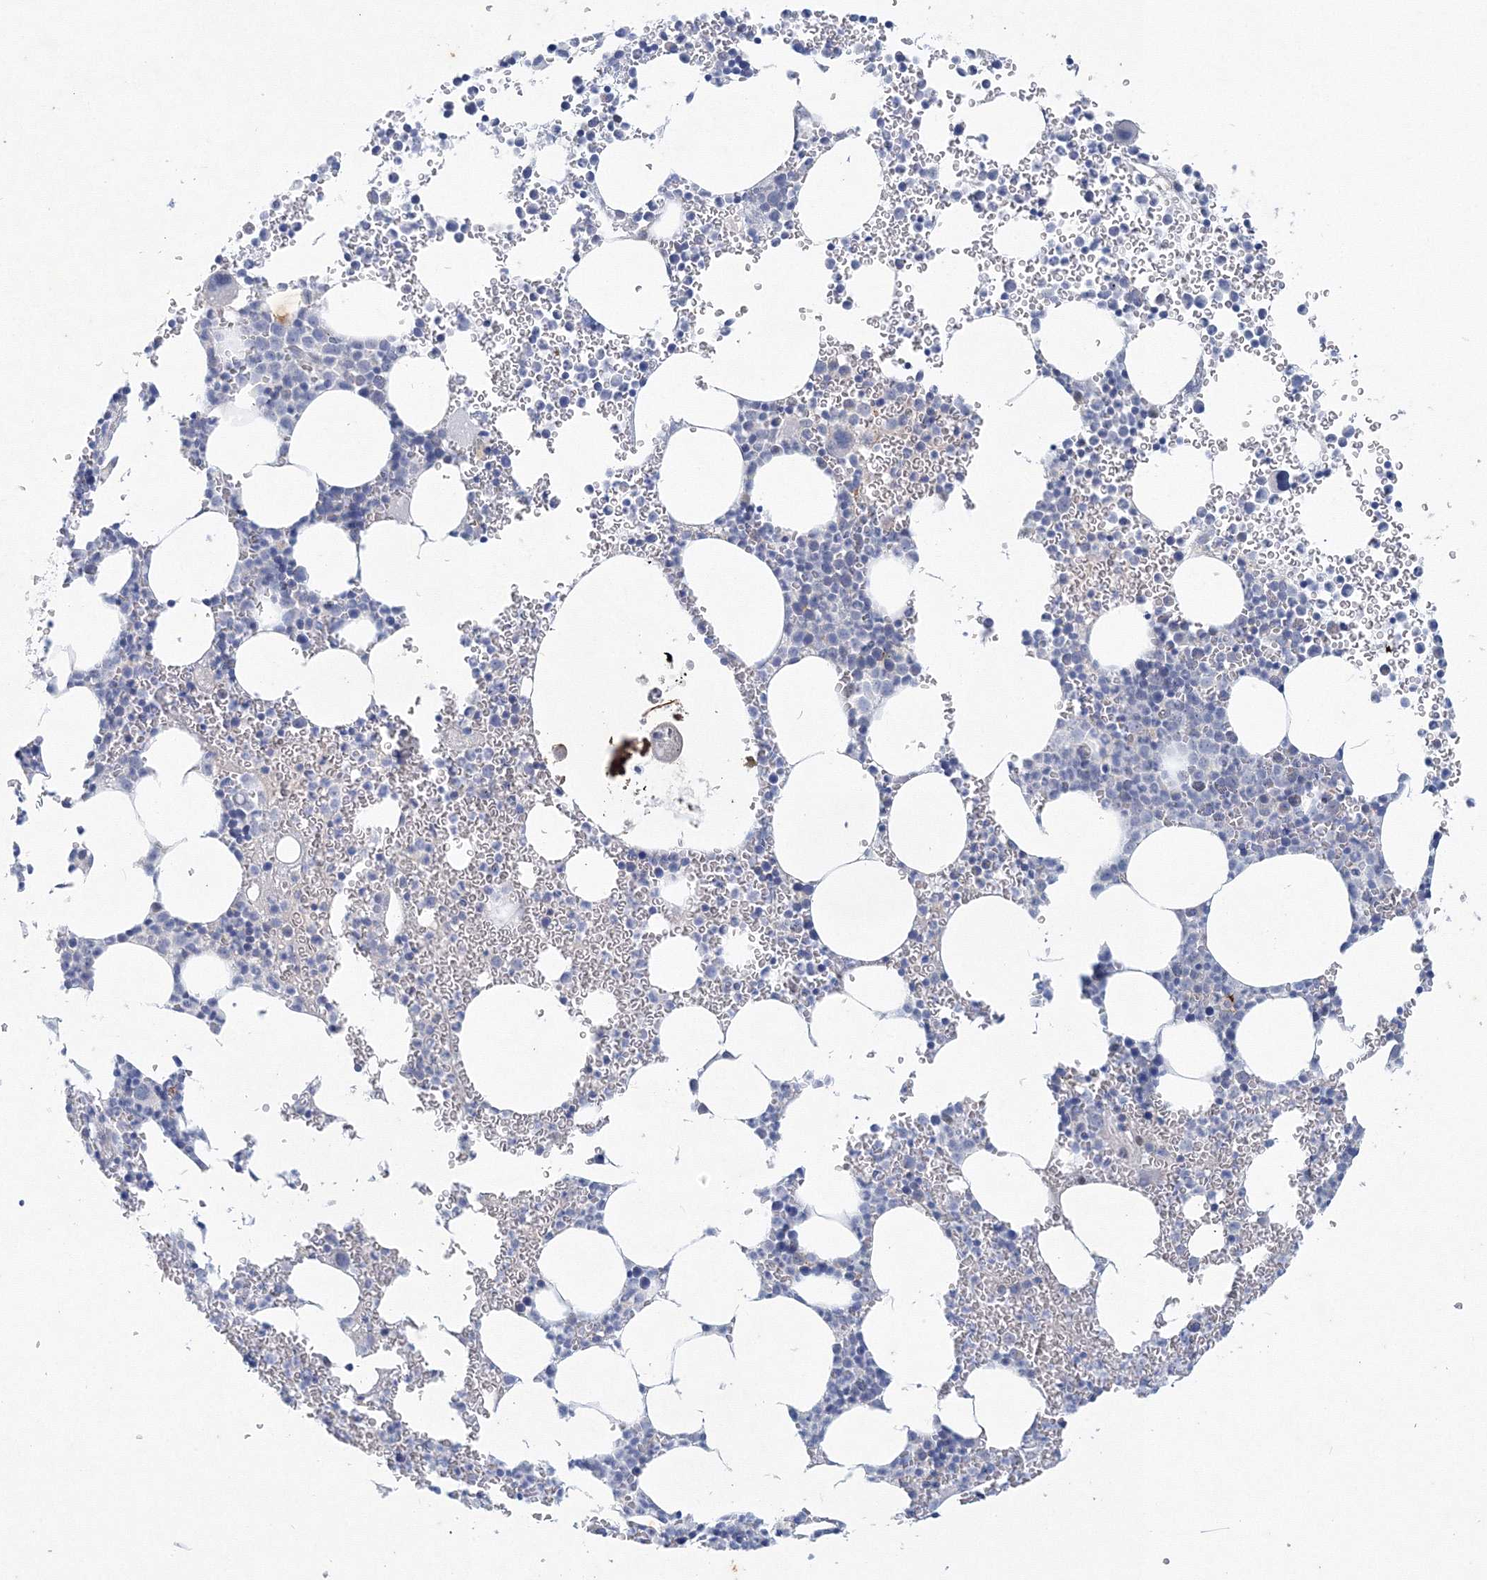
{"staining": {"intensity": "negative", "quantity": "none", "location": "none"}, "tissue": "bone marrow", "cell_type": "Hematopoietic cells", "image_type": "normal", "snomed": [{"axis": "morphology", "description": "Normal tissue, NOS"}, {"axis": "topography", "description": "Bone marrow"}], "caption": "There is no significant staining in hematopoietic cells of bone marrow. Nuclei are stained in blue.", "gene": "TANC1", "patient": {"sex": "female", "age": 78}}